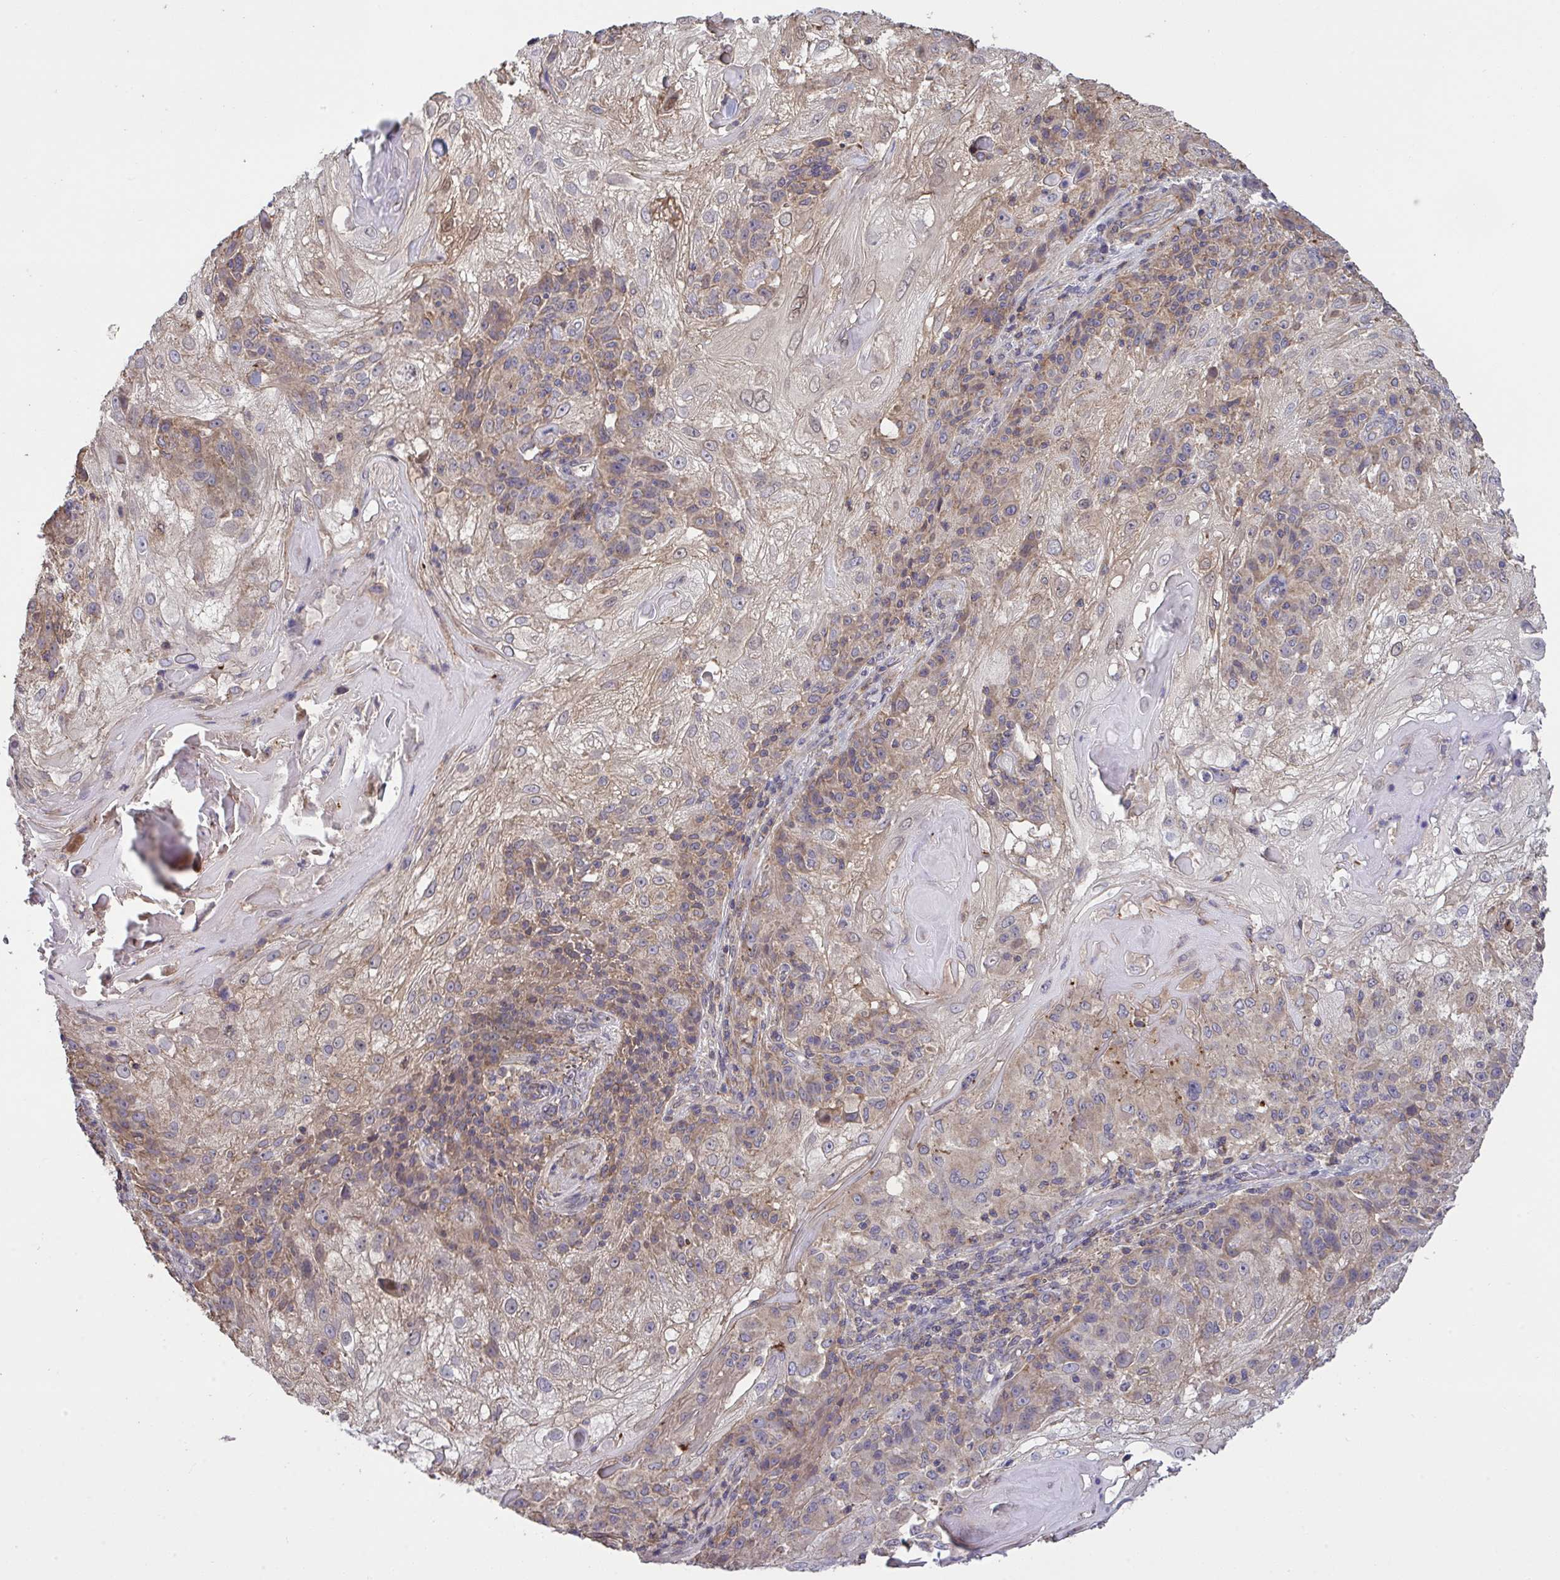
{"staining": {"intensity": "weak", "quantity": "25%-75%", "location": "cytoplasmic/membranous"}, "tissue": "skin cancer", "cell_type": "Tumor cells", "image_type": "cancer", "snomed": [{"axis": "morphology", "description": "Normal tissue, NOS"}, {"axis": "morphology", "description": "Squamous cell carcinoma, NOS"}, {"axis": "topography", "description": "Skin"}], "caption": "There is low levels of weak cytoplasmic/membranous expression in tumor cells of skin squamous cell carcinoma, as demonstrated by immunohistochemical staining (brown color).", "gene": "PPM1H", "patient": {"sex": "female", "age": 83}}